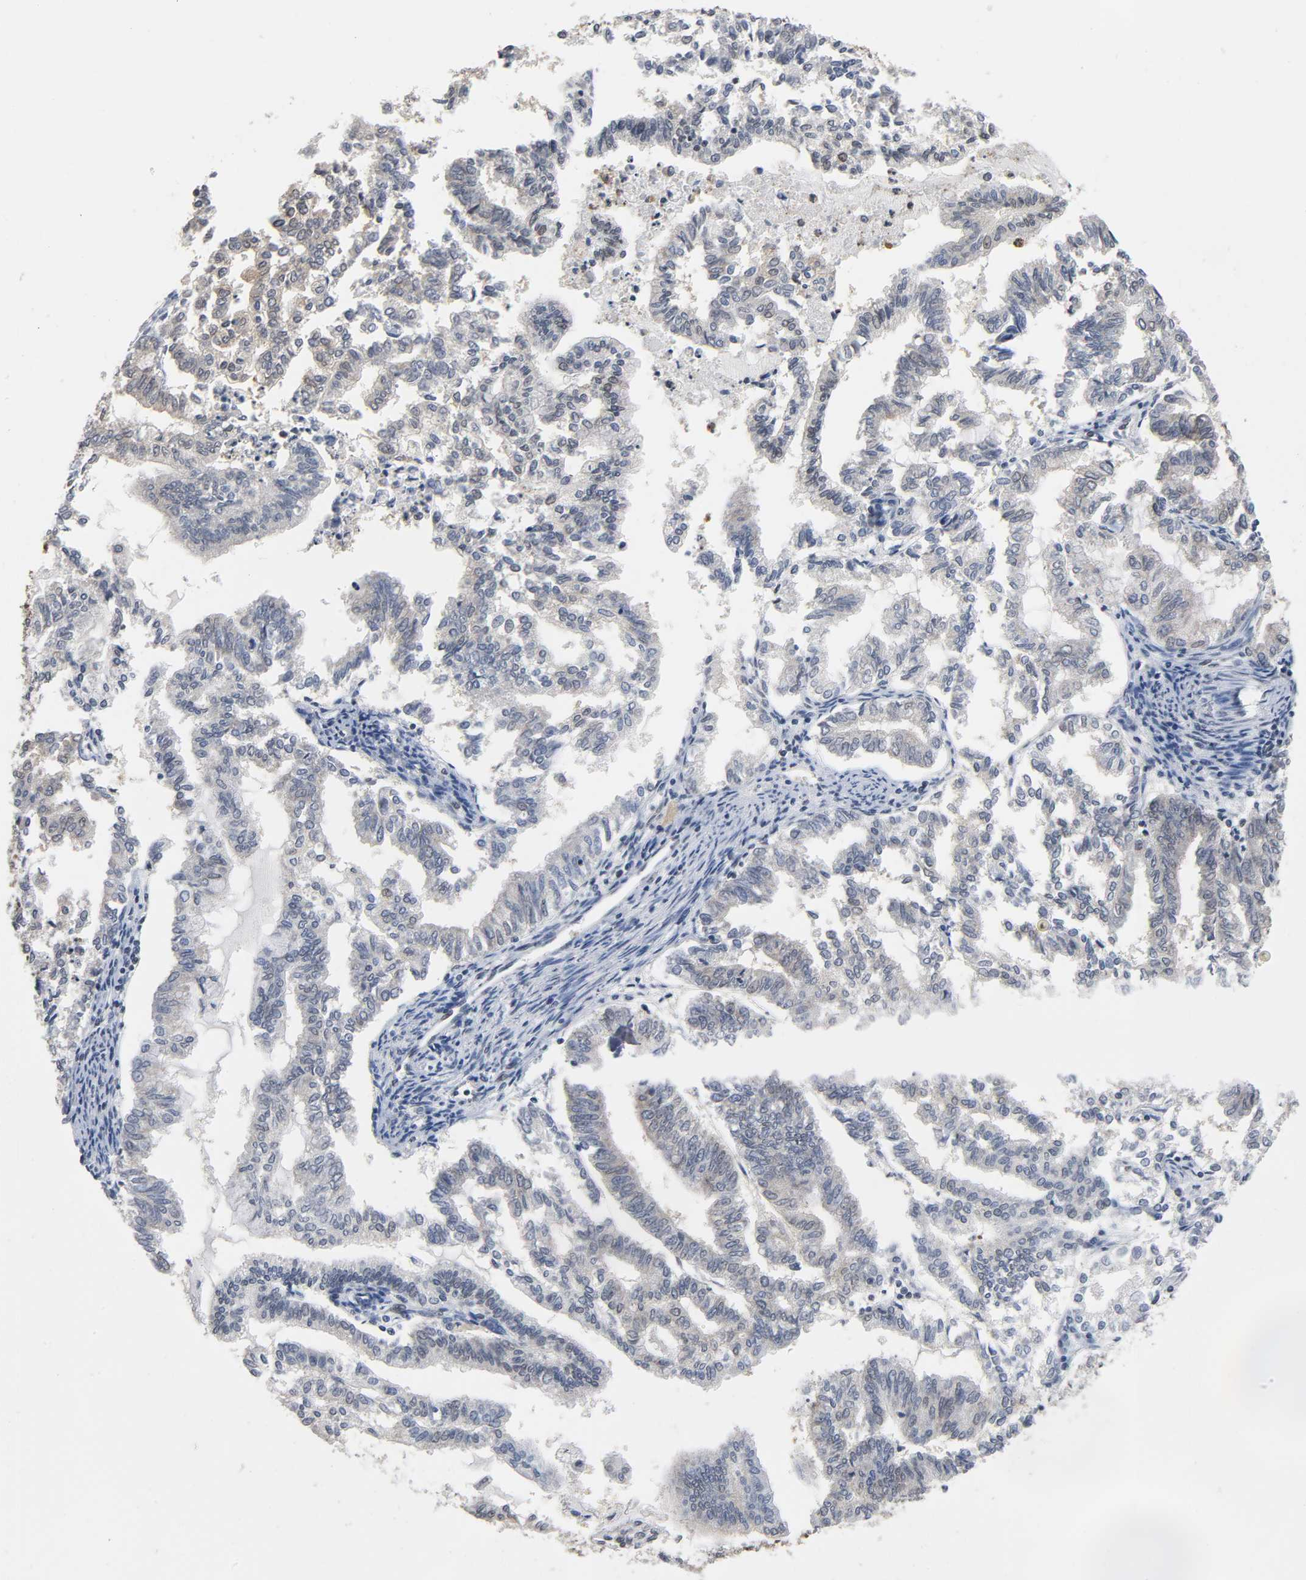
{"staining": {"intensity": "negative", "quantity": "none", "location": "none"}, "tissue": "endometrial cancer", "cell_type": "Tumor cells", "image_type": "cancer", "snomed": [{"axis": "morphology", "description": "Adenocarcinoma, NOS"}, {"axis": "topography", "description": "Endometrium"}], "caption": "Immunohistochemical staining of human endometrial cancer reveals no significant staining in tumor cells.", "gene": "SUMO1", "patient": {"sex": "female", "age": 79}}